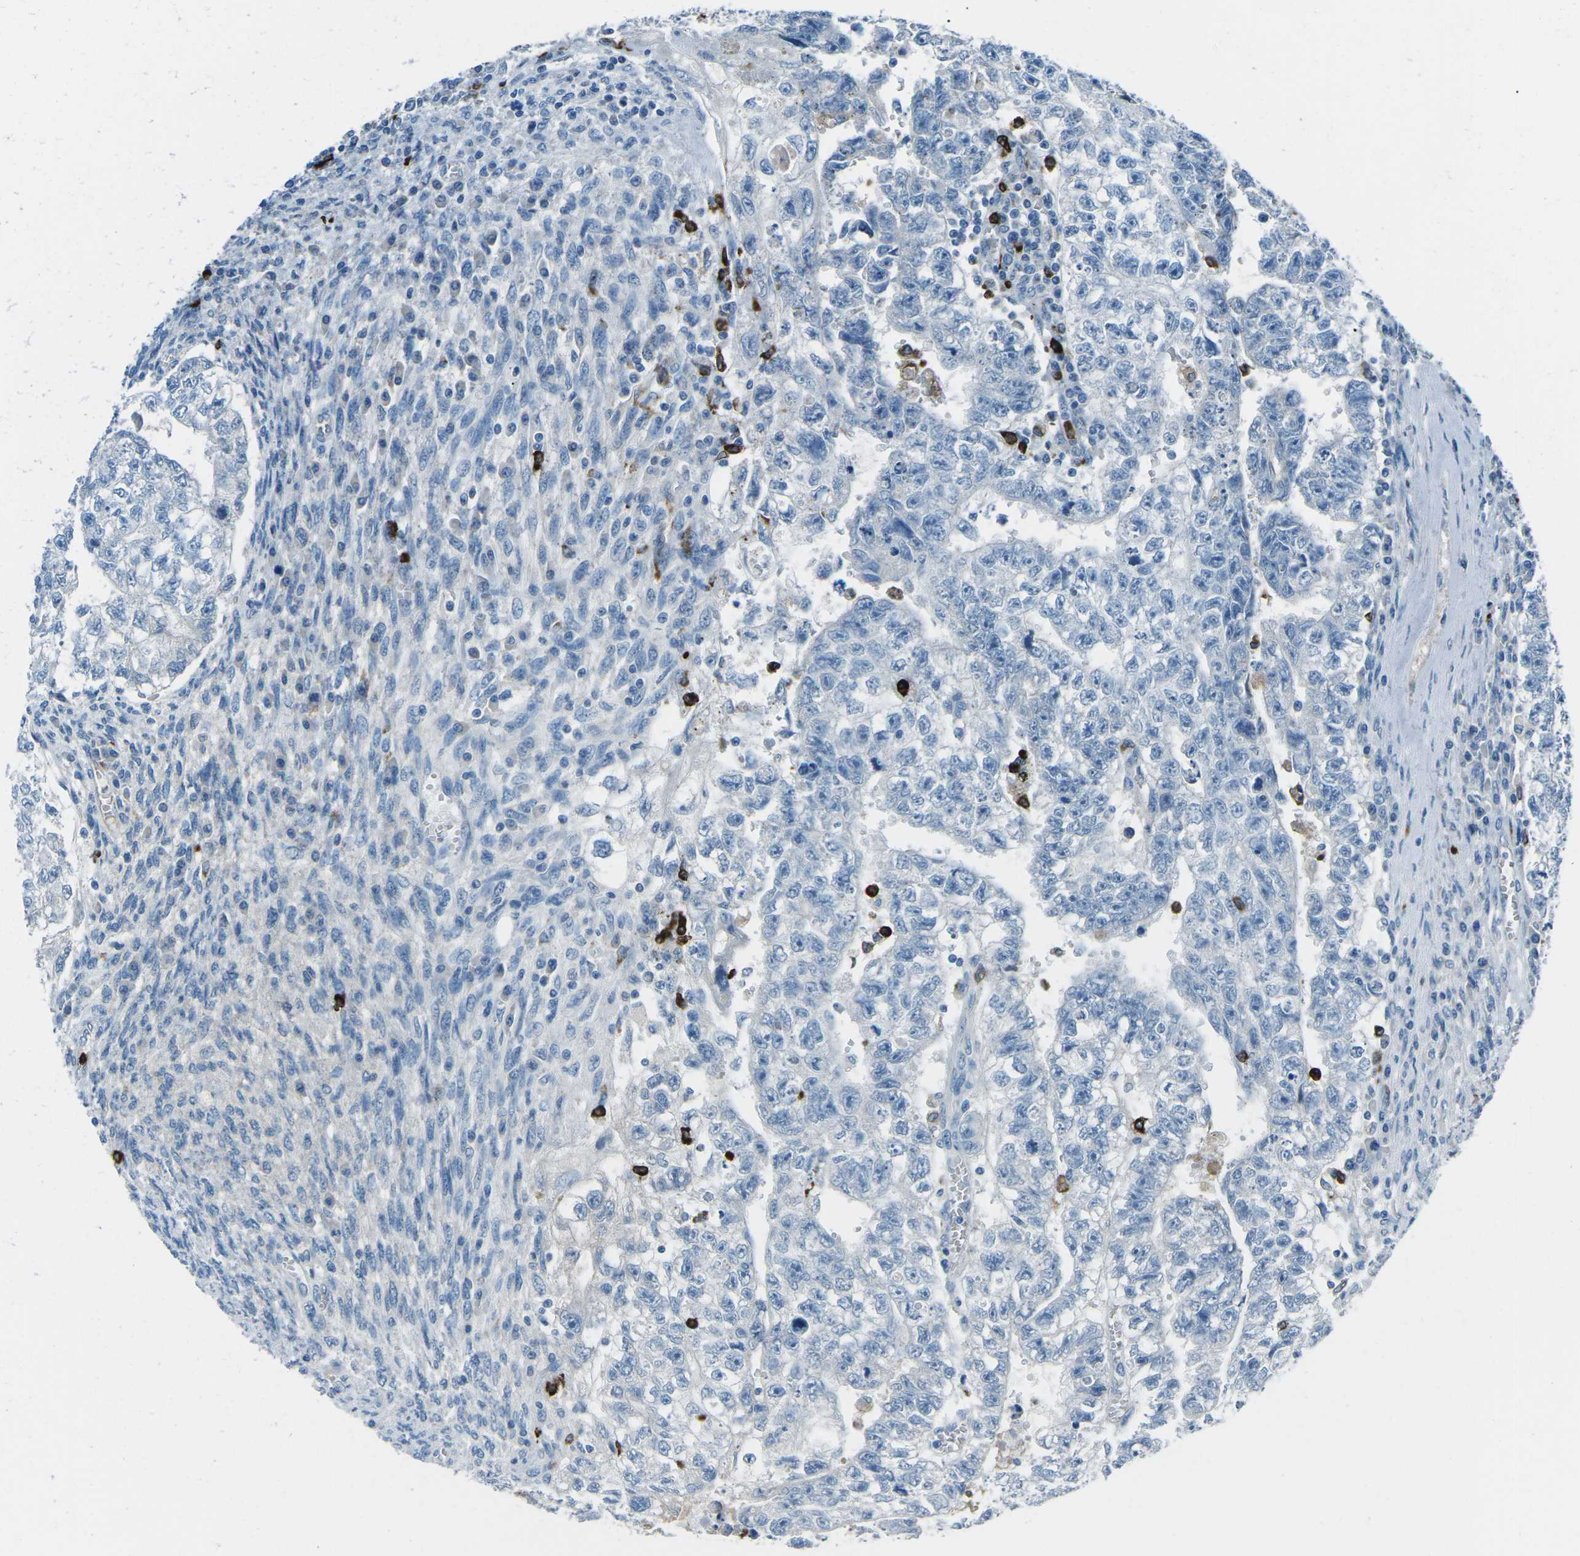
{"staining": {"intensity": "negative", "quantity": "none", "location": "none"}, "tissue": "testis cancer", "cell_type": "Tumor cells", "image_type": "cancer", "snomed": [{"axis": "morphology", "description": "Seminoma, NOS"}, {"axis": "morphology", "description": "Carcinoma, Embryonal, NOS"}, {"axis": "topography", "description": "Testis"}], "caption": "Image shows no protein expression in tumor cells of testis seminoma tissue.", "gene": "FCN1", "patient": {"sex": "male", "age": 38}}